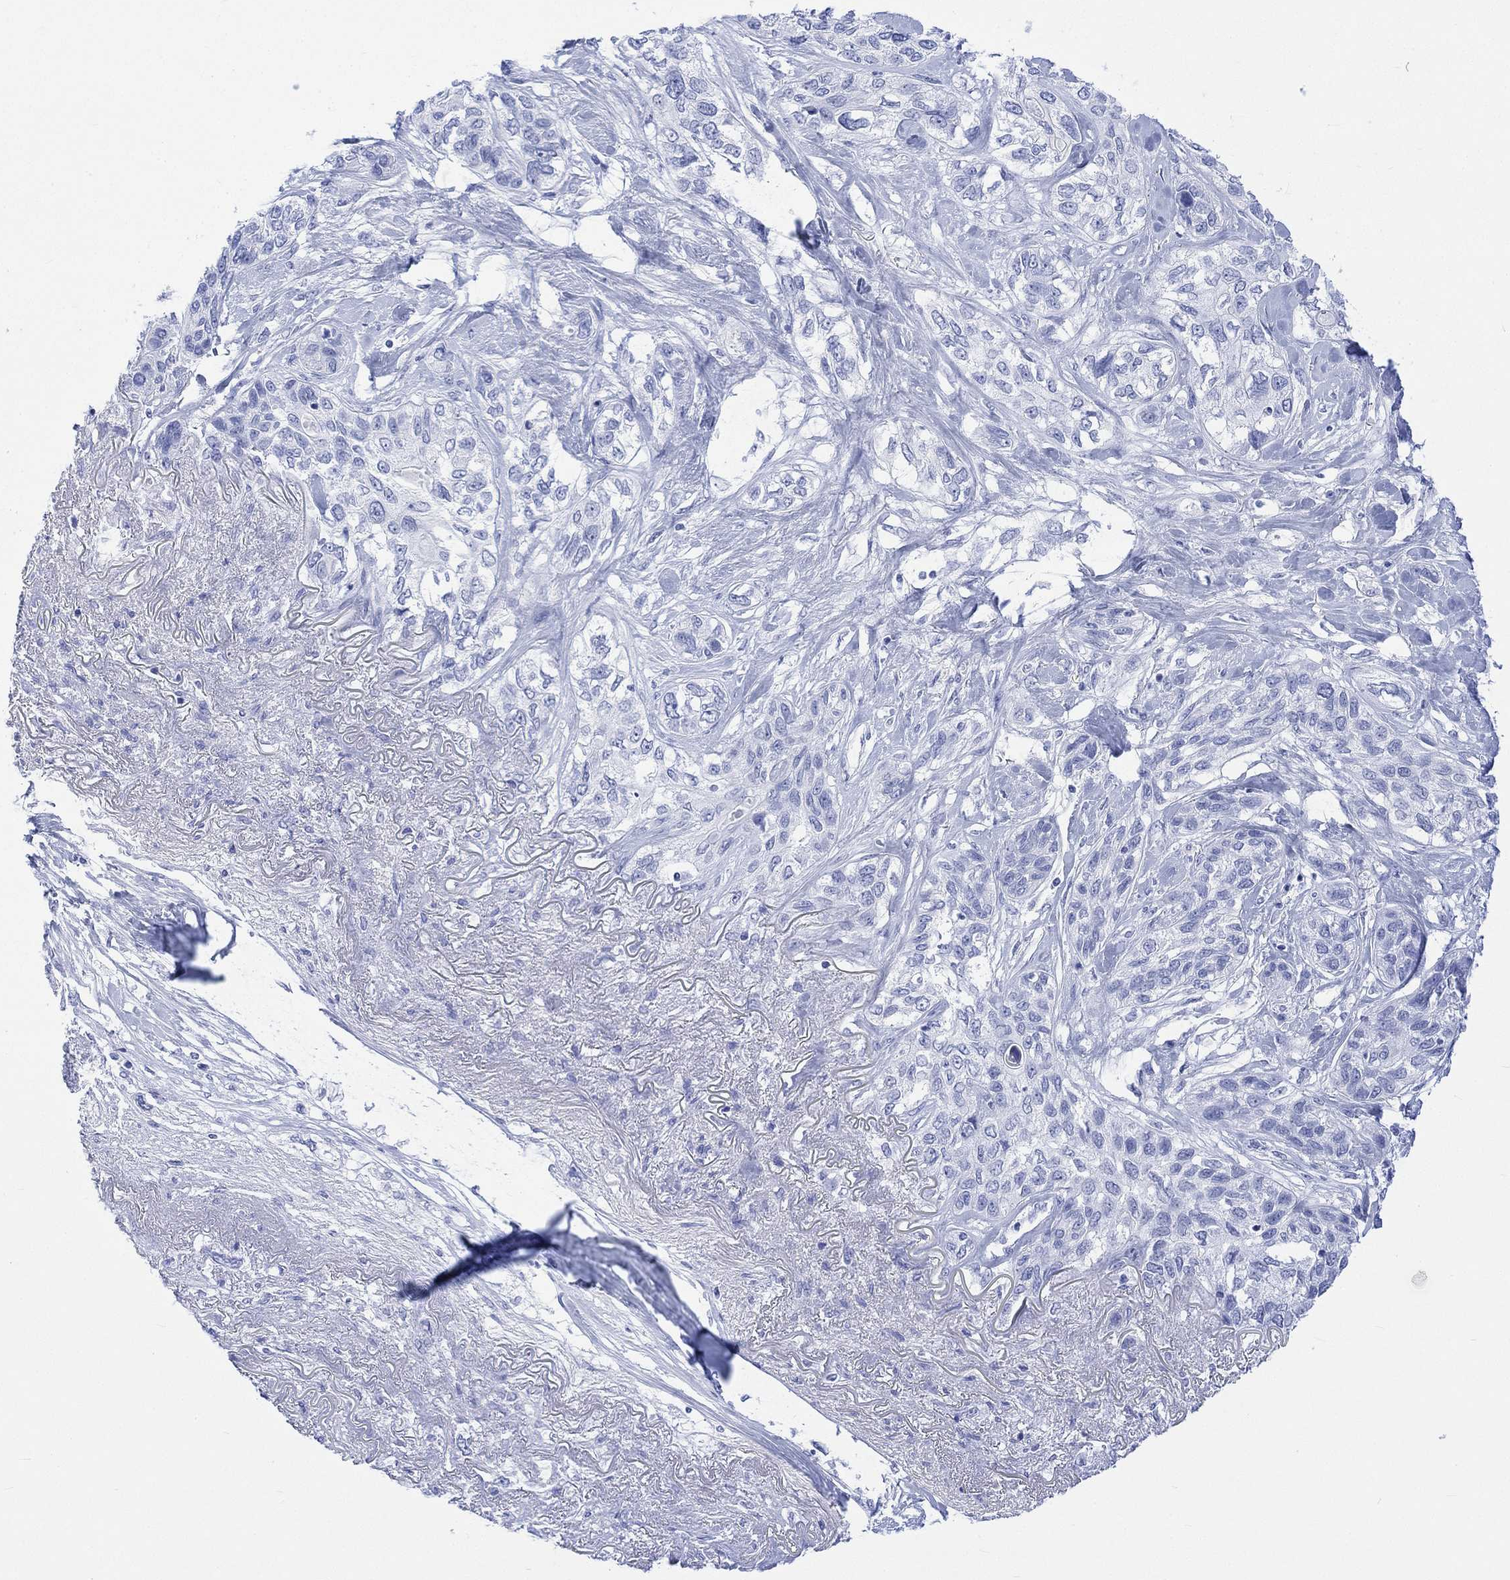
{"staining": {"intensity": "negative", "quantity": "none", "location": "none"}, "tissue": "lung cancer", "cell_type": "Tumor cells", "image_type": "cancer", "snomed": [{"axis": "morphology", "description": "Squamous cell carcinoma, NOS"}, {"axis": "topography", "description": "Lung"}], "caption": "DAB immunohistochemical staining of squamous cell carcinoma (lung) displays no significant expression in tumor cells. (DAB immunohistochemistry (IHC) with hematoxylin counter stain).", "gene": "CELF4", "patient": {"sex": "female", "age": 70}}